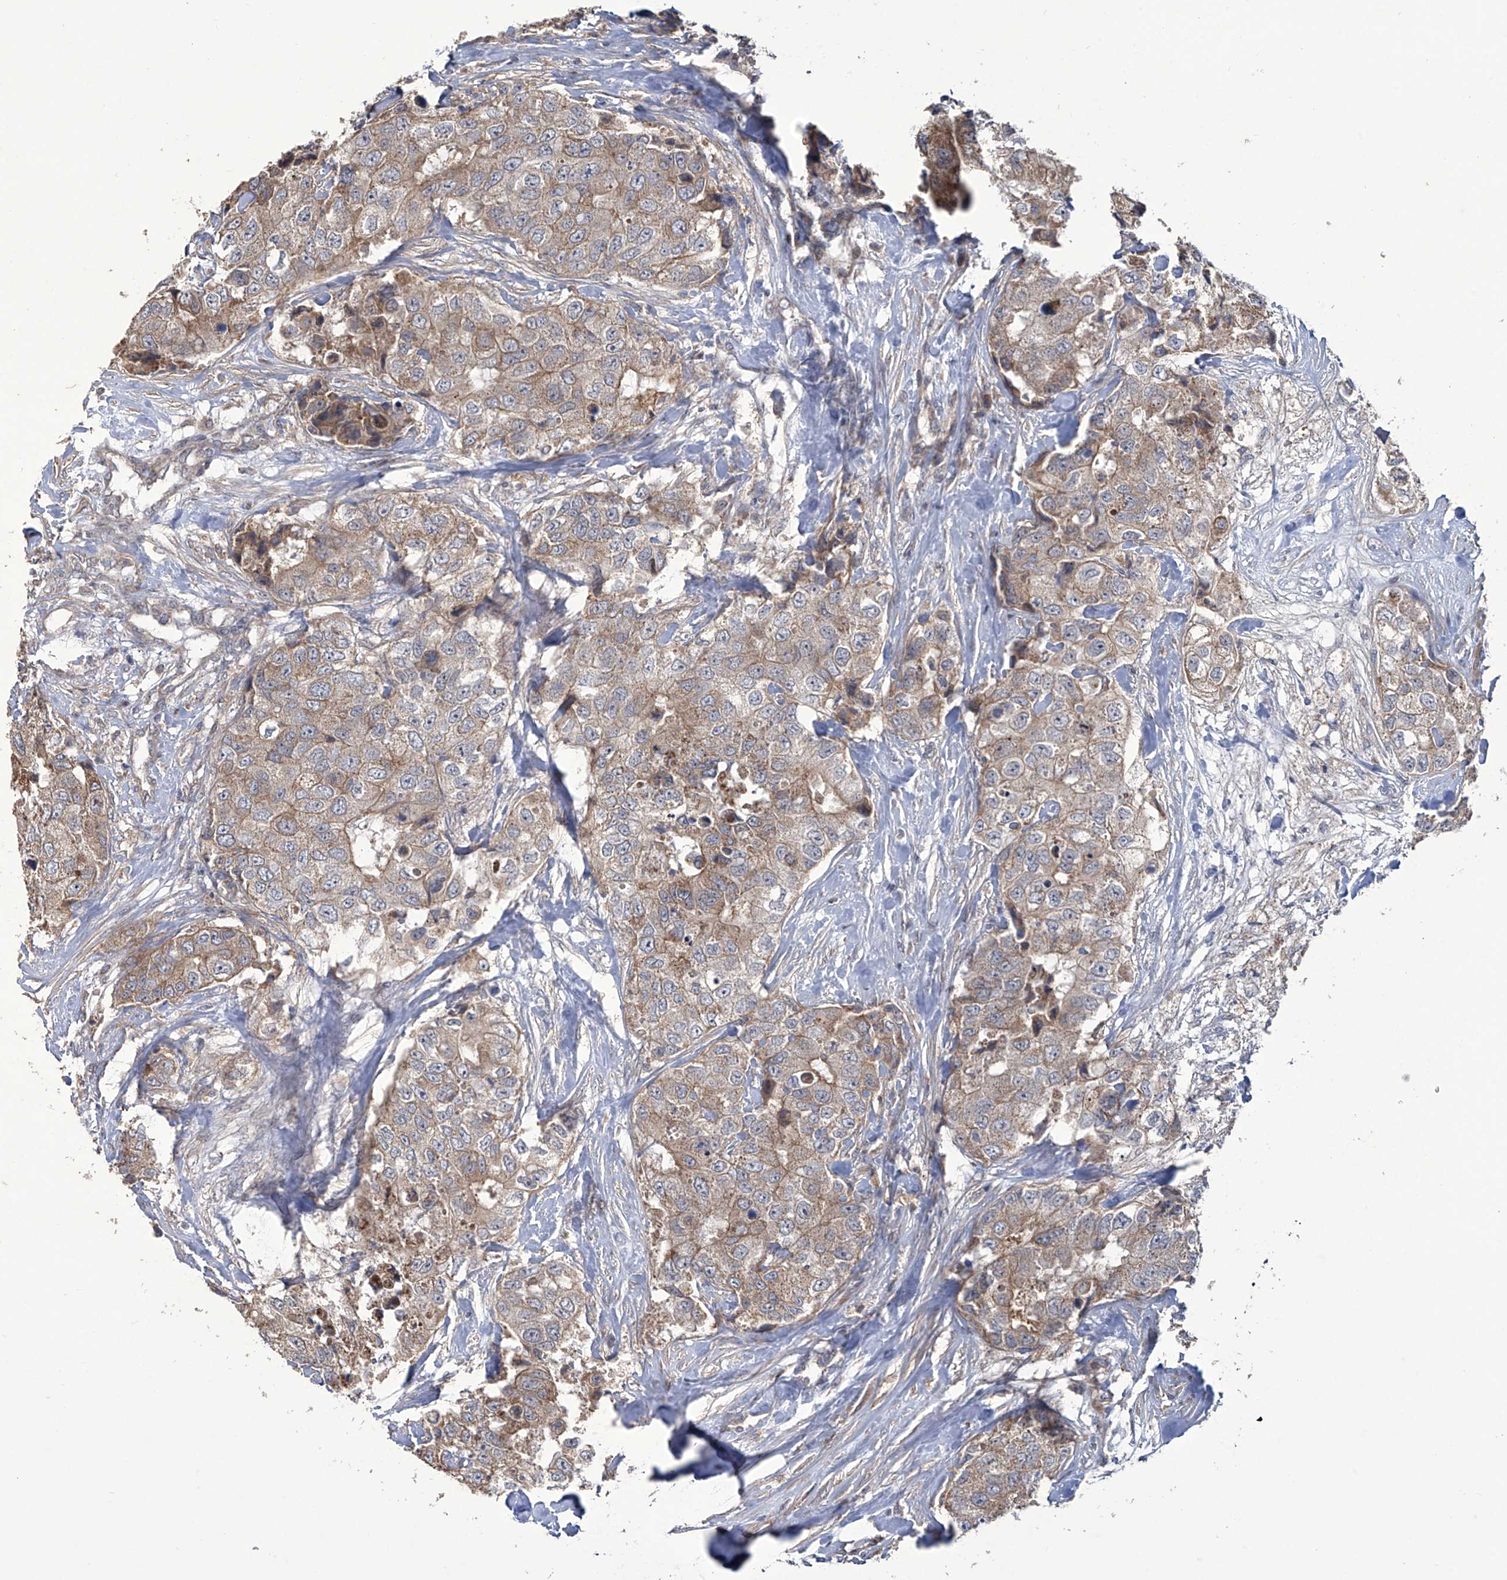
{"staining": {"intensity": "weak", "quantity": ">75%", "location": "cytoplasmic/membranous"}, "tissue": "breast cancer", "cell_type": "Tumor cells", "image_type": "cancer", "snomed": [{"axis": "morphology", "description": "Duct carcinoma"}, {"axis": "topography", "description": "Breast"}], "caption": "Immunohistochemistry (IHC) histopathology image of neoplastic tissue: human breast invasive ductal carcinoma stained using immunohistochemistry (IHC) reveals low levels of weak protein expression localized specifically in the cytoplasmic/membranous of tumor cells, appearing as a cytoplasmic/membranous brown color.", "gene": "TRIM60", "patient": {"sex": "female", "age": 62}}